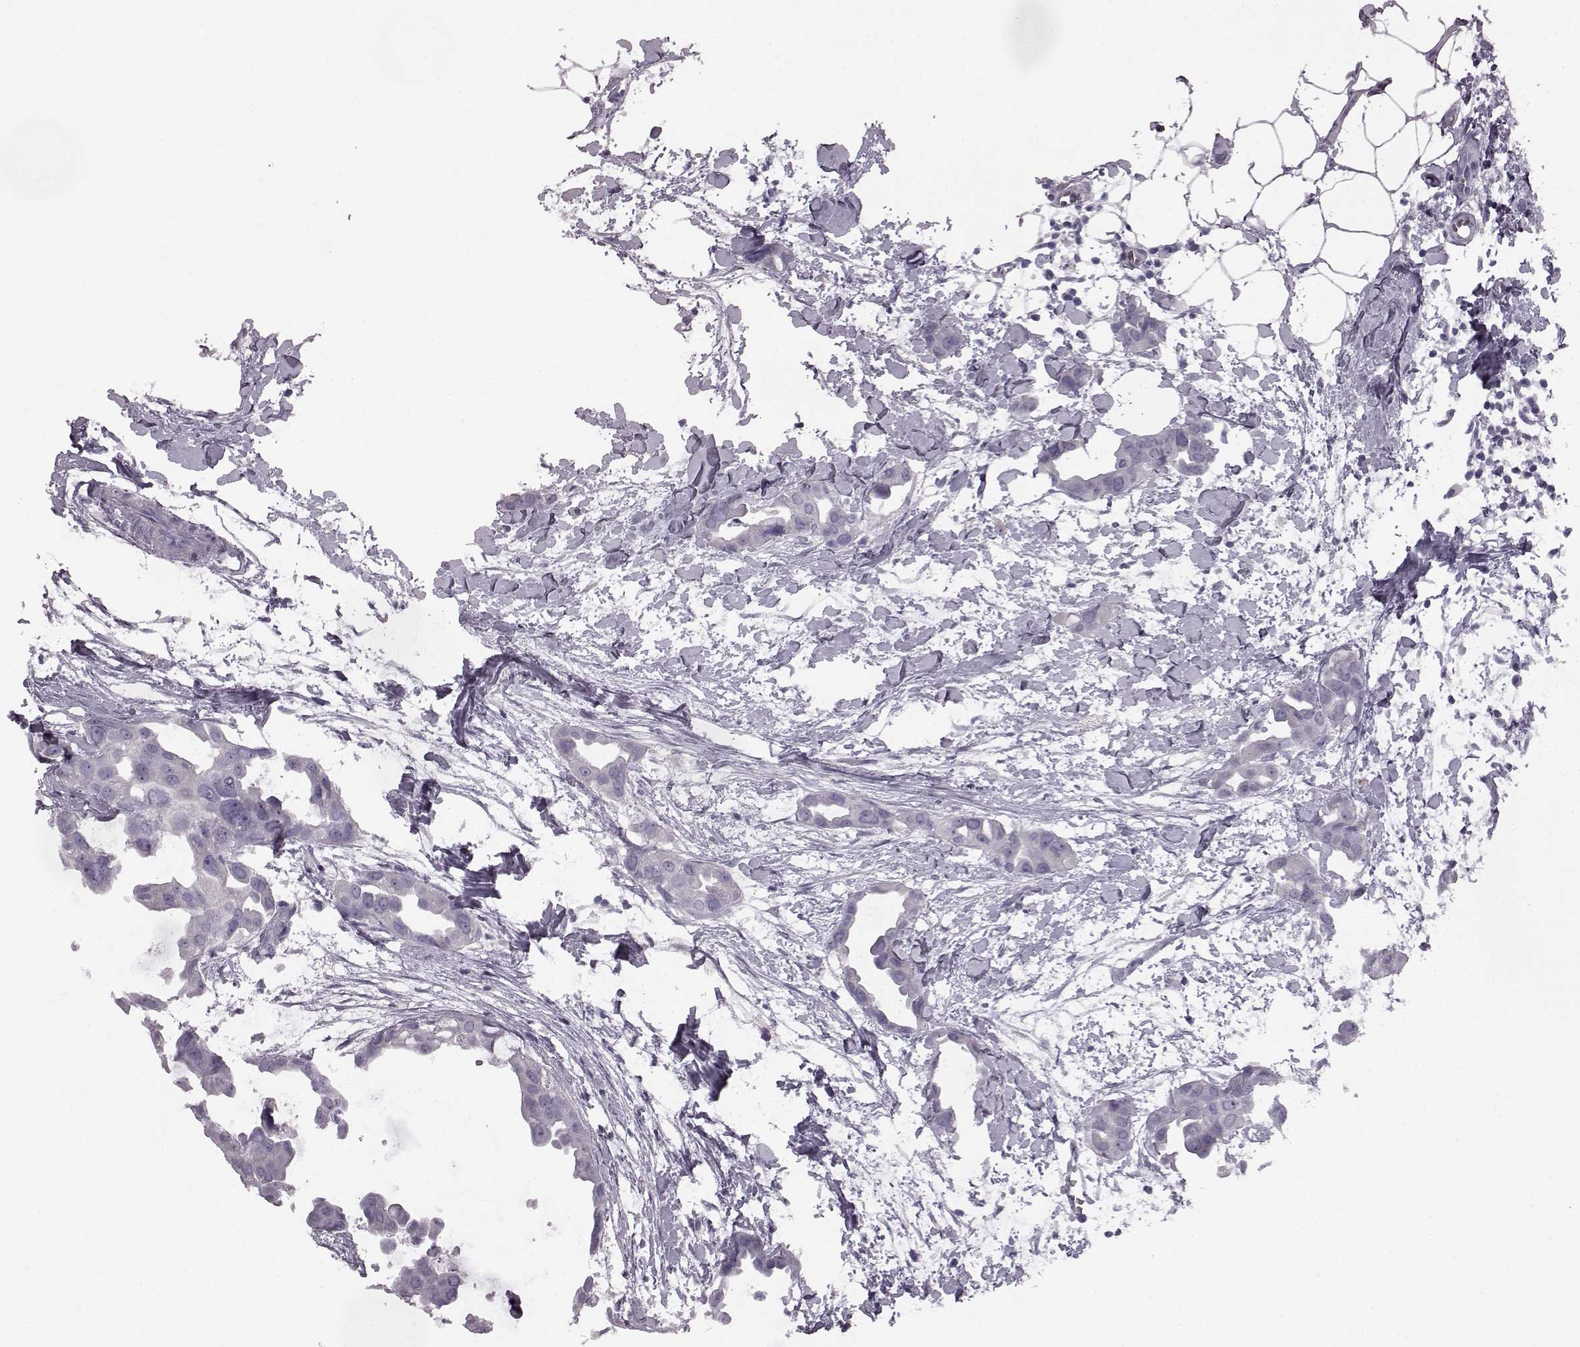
{"staining": {"intensity": "negative", "quantity": "none", "location": "none"}, "tissue": "breast cancer", "cell_type": "Tumor cells", "image_type": "cancer", "snomed": [{"axis": "morphology", "description": "Duct carcinoma"}, {"axis": "topography", "description": "Breast"}], "caption": "DAB immunohistochemical staining of human breast cancer (invasive ductal carcinoma) displays no significant positivity in tumor cells.", "gene": "ODAD4", "patient": {"sex": "female", "age": 38}}